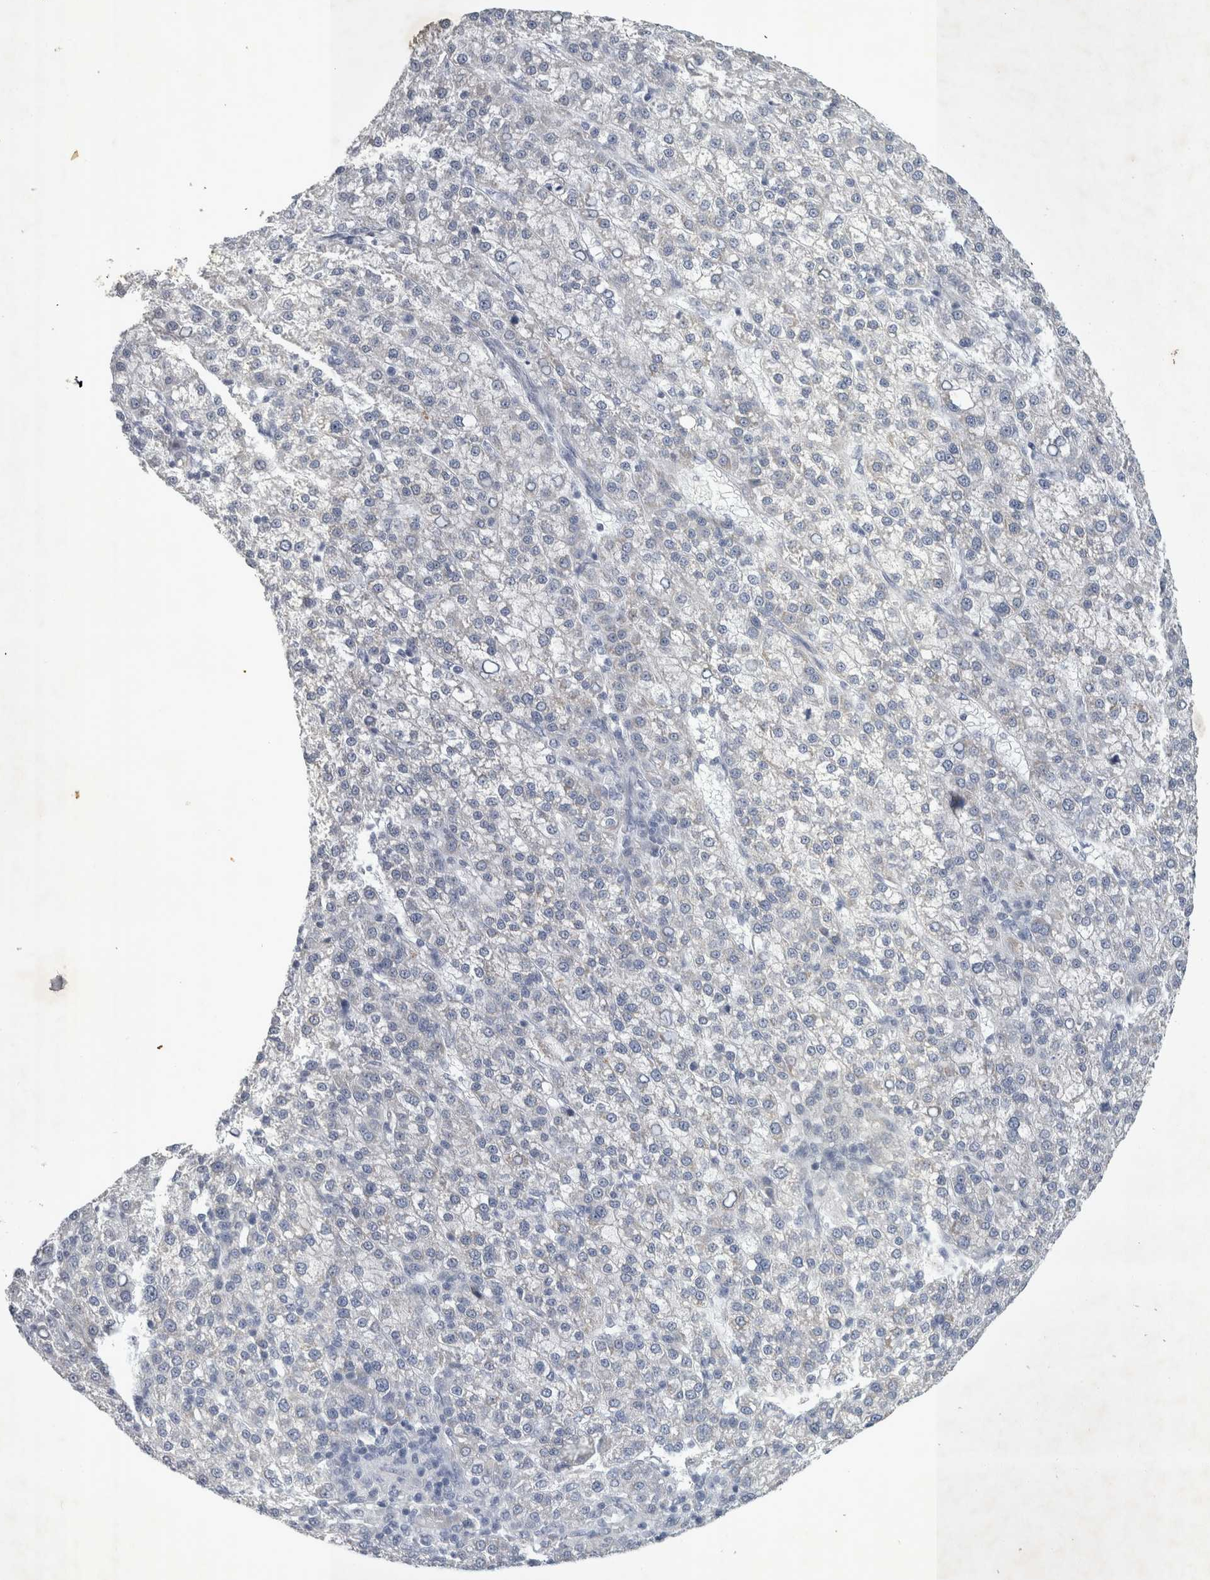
{"staining": {"intensity": "negative", "quantity": "none", "location": "none"}, "tissue": "liver cancer", "cell_type": "Tumor cells", "image_type": "cancer", "snomed": [{"axis": "morphology", "description": "Carcinoma, Hepatocellular, NOS"}, {"axis": "topography", "description": "Liver"}], "caption": "Tumor cells are negative for protein expression in human liver hepatocellular carcinoma.", "gene": "FXYD7", "patient": {"sex": "female", "age": 58}}